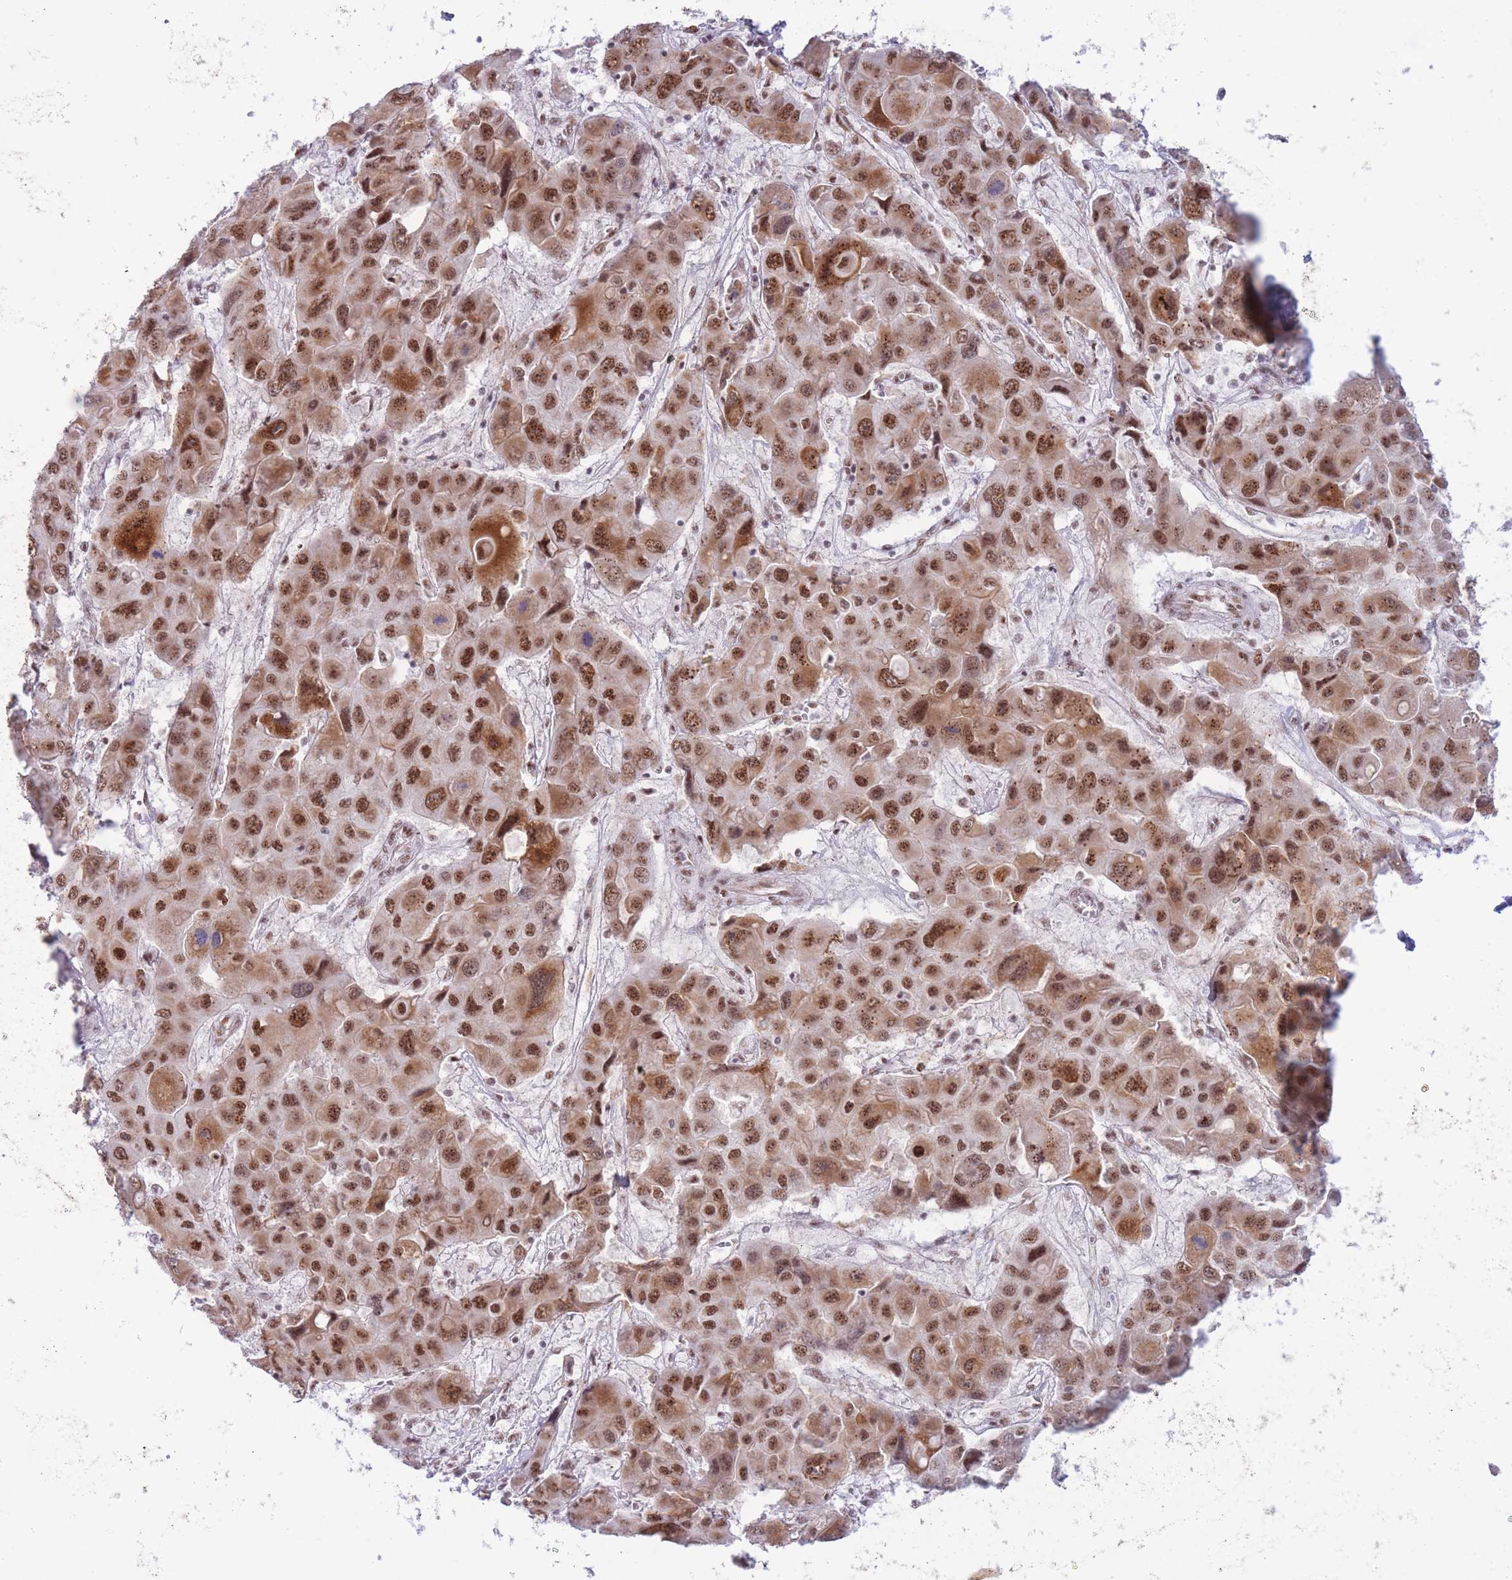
{"staining": {"intensity": "moderate", "quantity": ">75%", "location": "cytoplasmic/membranous,nuclear"}, "tissue": "liver cancer", "cell_type": "Tumor cells", "image_type": "cancer", "snomed": [{"axis": "morphology", "description": "Cholangiocarcinoma"}, {"axis": "topography", "description": "Liver"}], "caption": "Immunohistochemical staining of liver cancer (cholangiocarcinoma) displays moderate cytoplasmic/membranous and nuclear protein expression in about >75% of tumor cells. (brown staining indicates protein expression, while blue staining denotes nuclei).", "gene": "CYP2B6", "patient": {"sex": "male", "age": 67}}